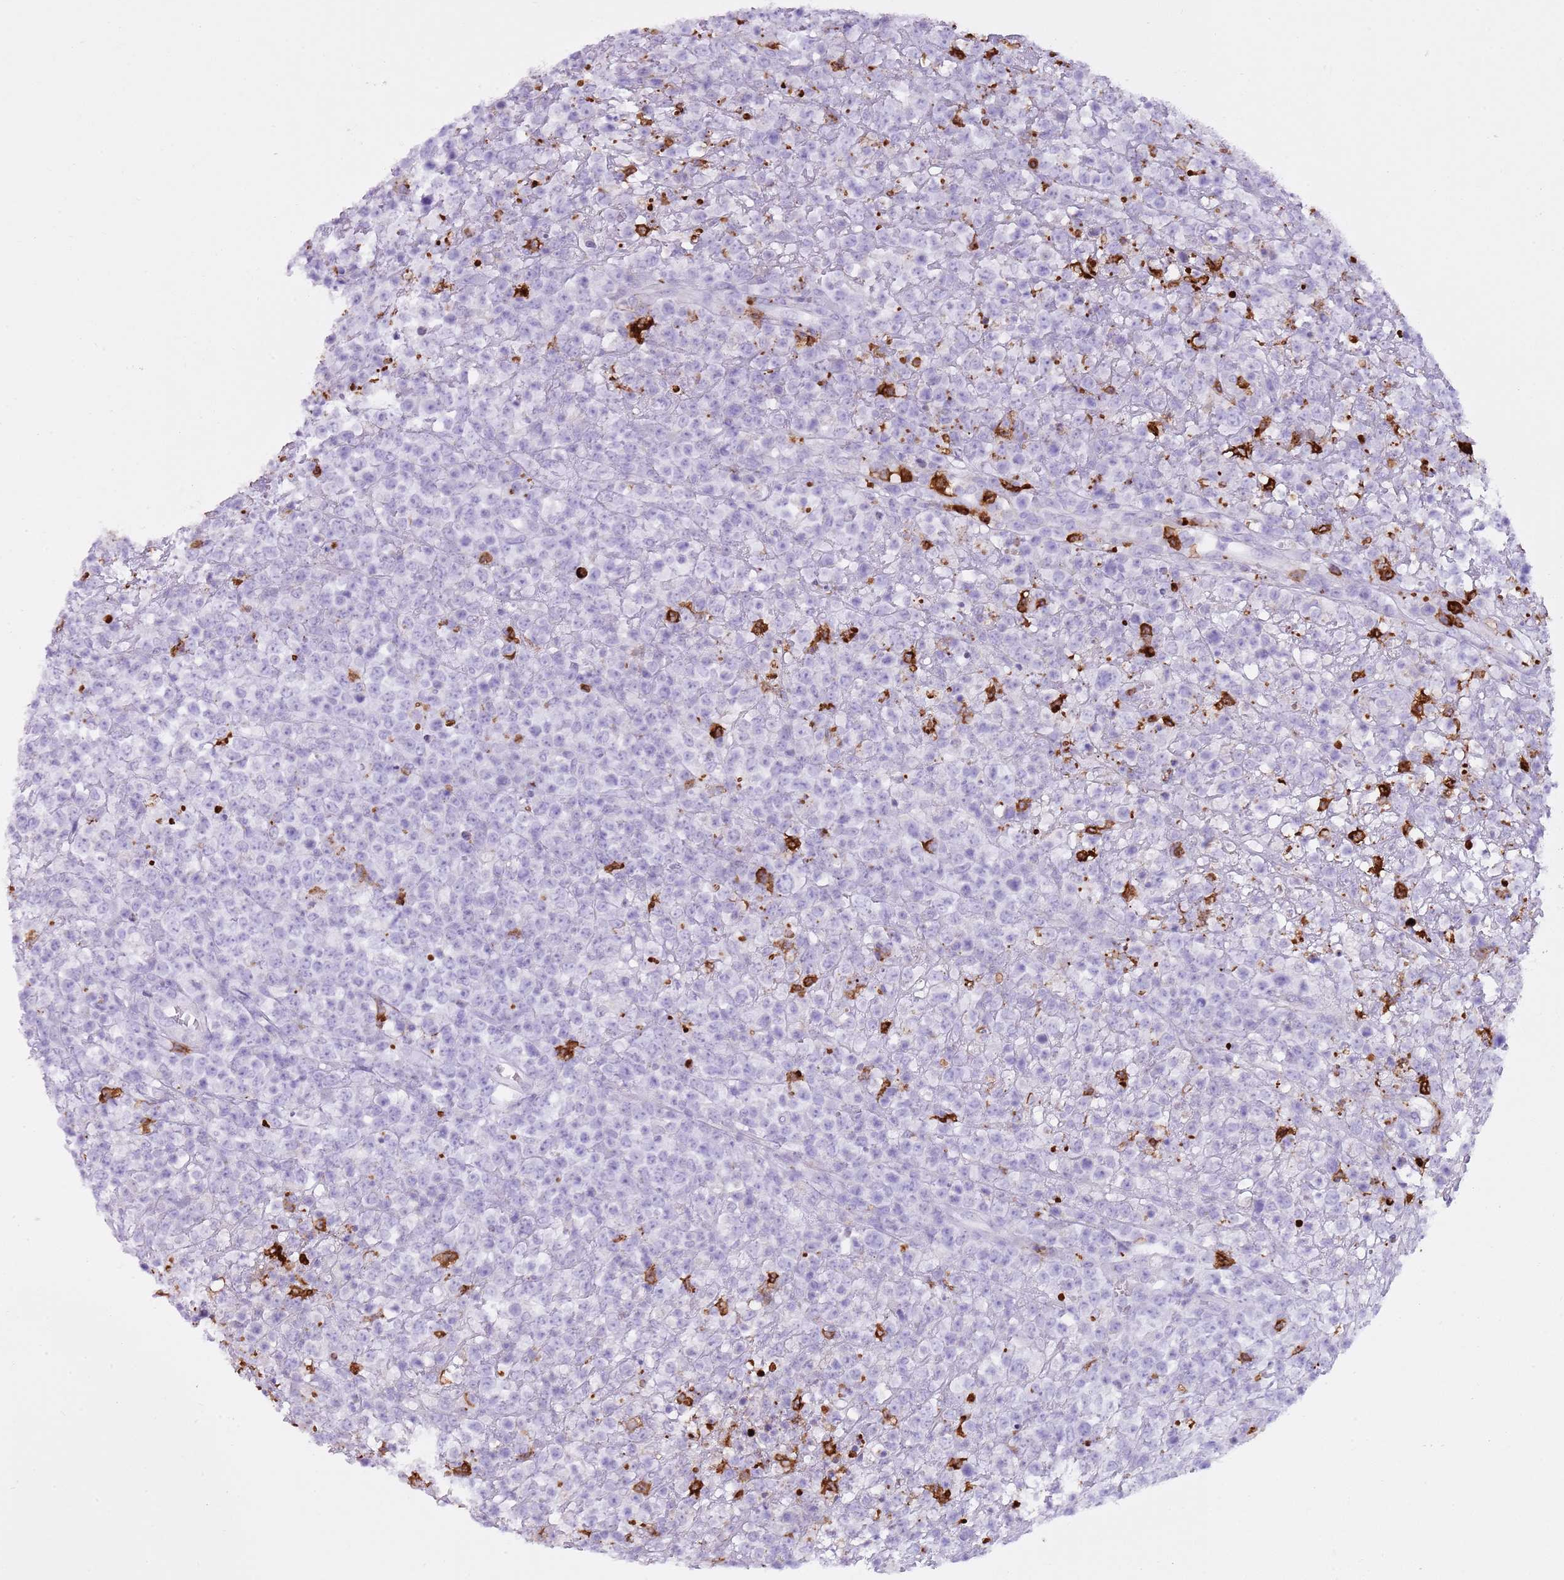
{"staining": {"intensity": "negative", "quantity": "none", "location": "none"}, "tissue": "lymphoma", "cell_type": "Tumor cells", "image_type": "cancer", "snomed": [{"axis": "morphology", "description": "Malignant lymphoma, non-Hodgkin's type, High grade"}, {"axis": "topography", "description": "Colon"}], "caption": "Immunohistochemistry (IHC) micrograph of human lymphoma stained for a protein (brown), which shows no positivity in tumor cells.", "gene": "CD177", "patient": {"sex": "female", "age": 53}}